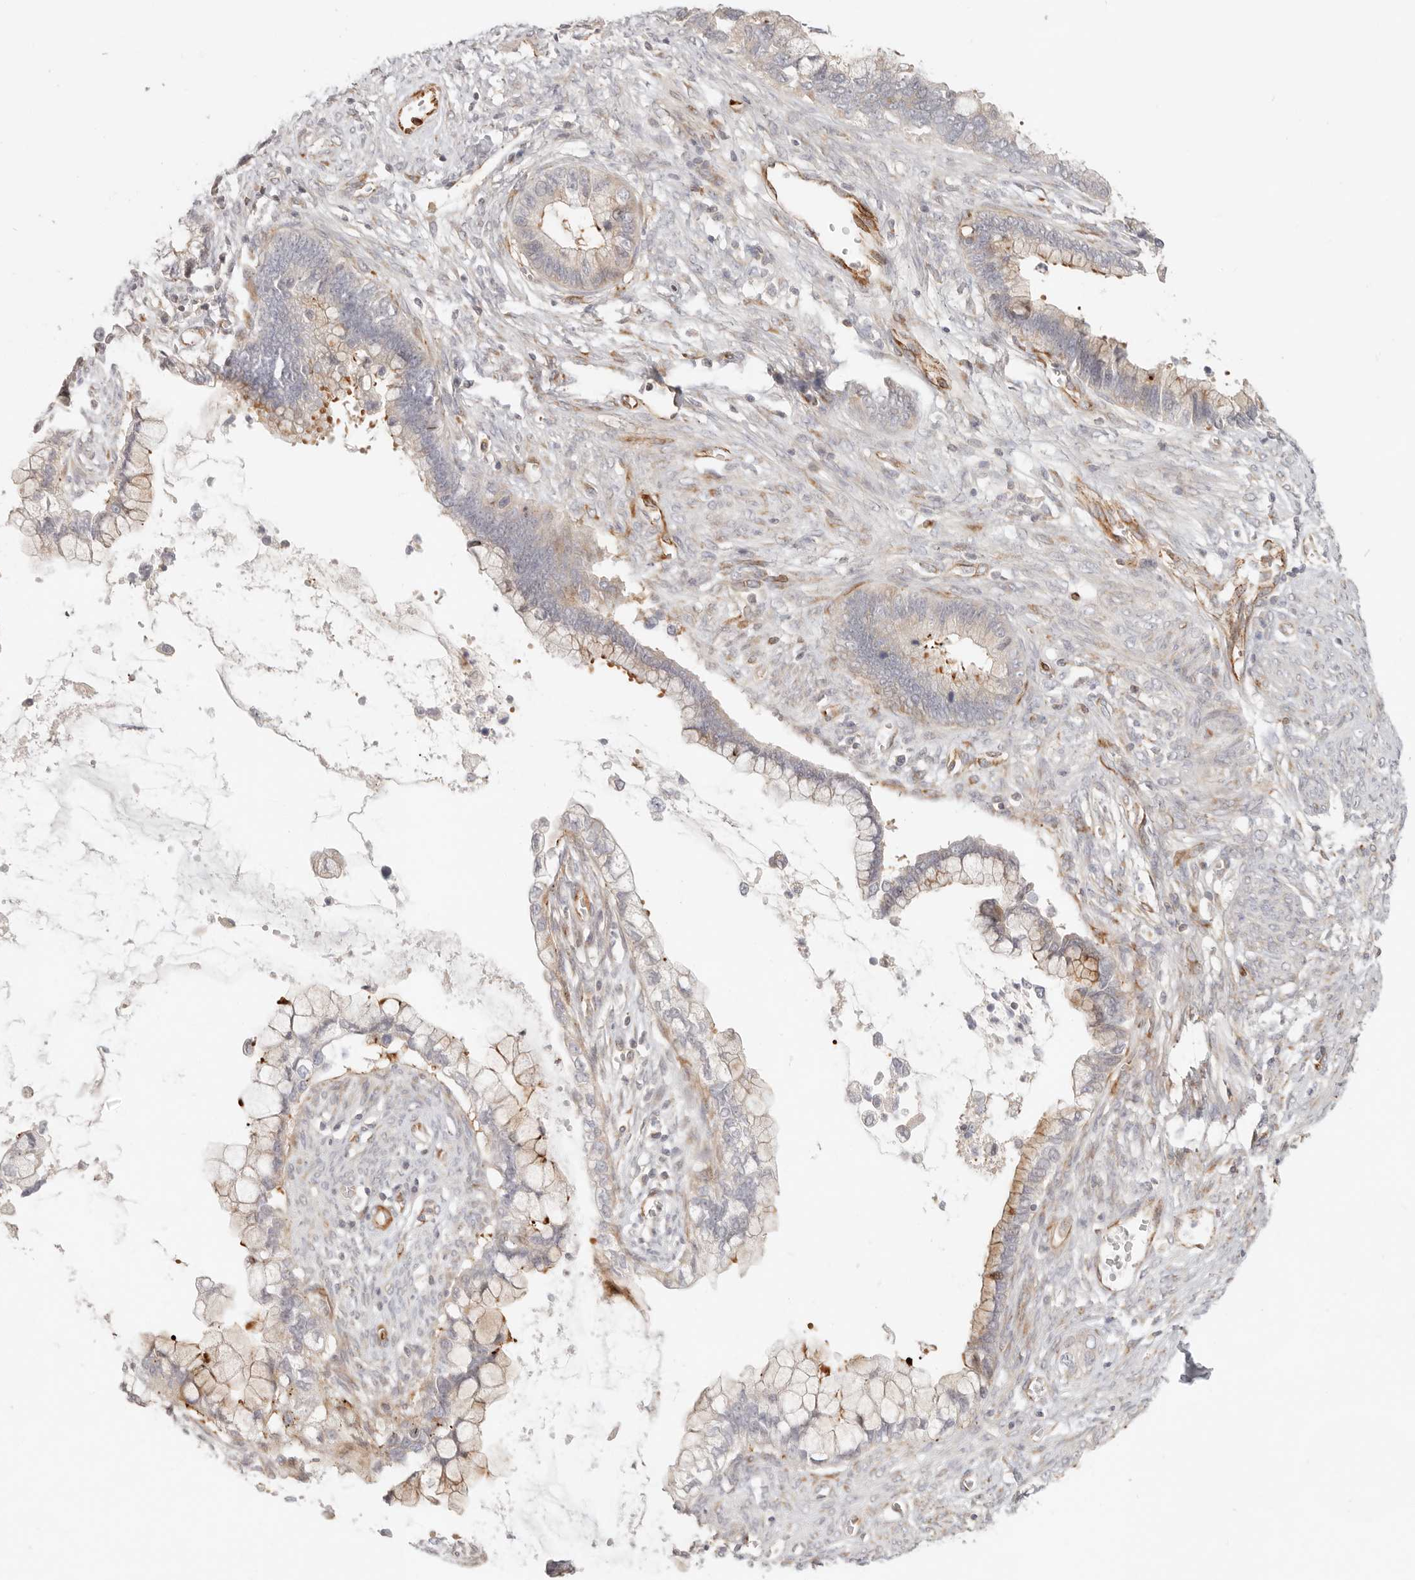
{"staining": {"intensity": "weak", "quantity": "25%-75%", "location": "cytoplasmic/membranous"}, "tissue": "cervical cancer", "cell_type": "Tumor cells", "image_type": "cancer", "snomed": [{"axis": "morphology", "description": "Adenocarcinoma, NOS"}, {"axis": "topography", "description": "Cervix"}], "caption": "DAB (3,3'-diaminobenzidine) immunohistochemical staining of human adenocarcinoma (cervical) reveals weak cytoplasmic/membranous protein staining in approximately 25%-75% of tumor cells.", "gene": "SASS6", "patient": {"sex": "female", "age": 44}}